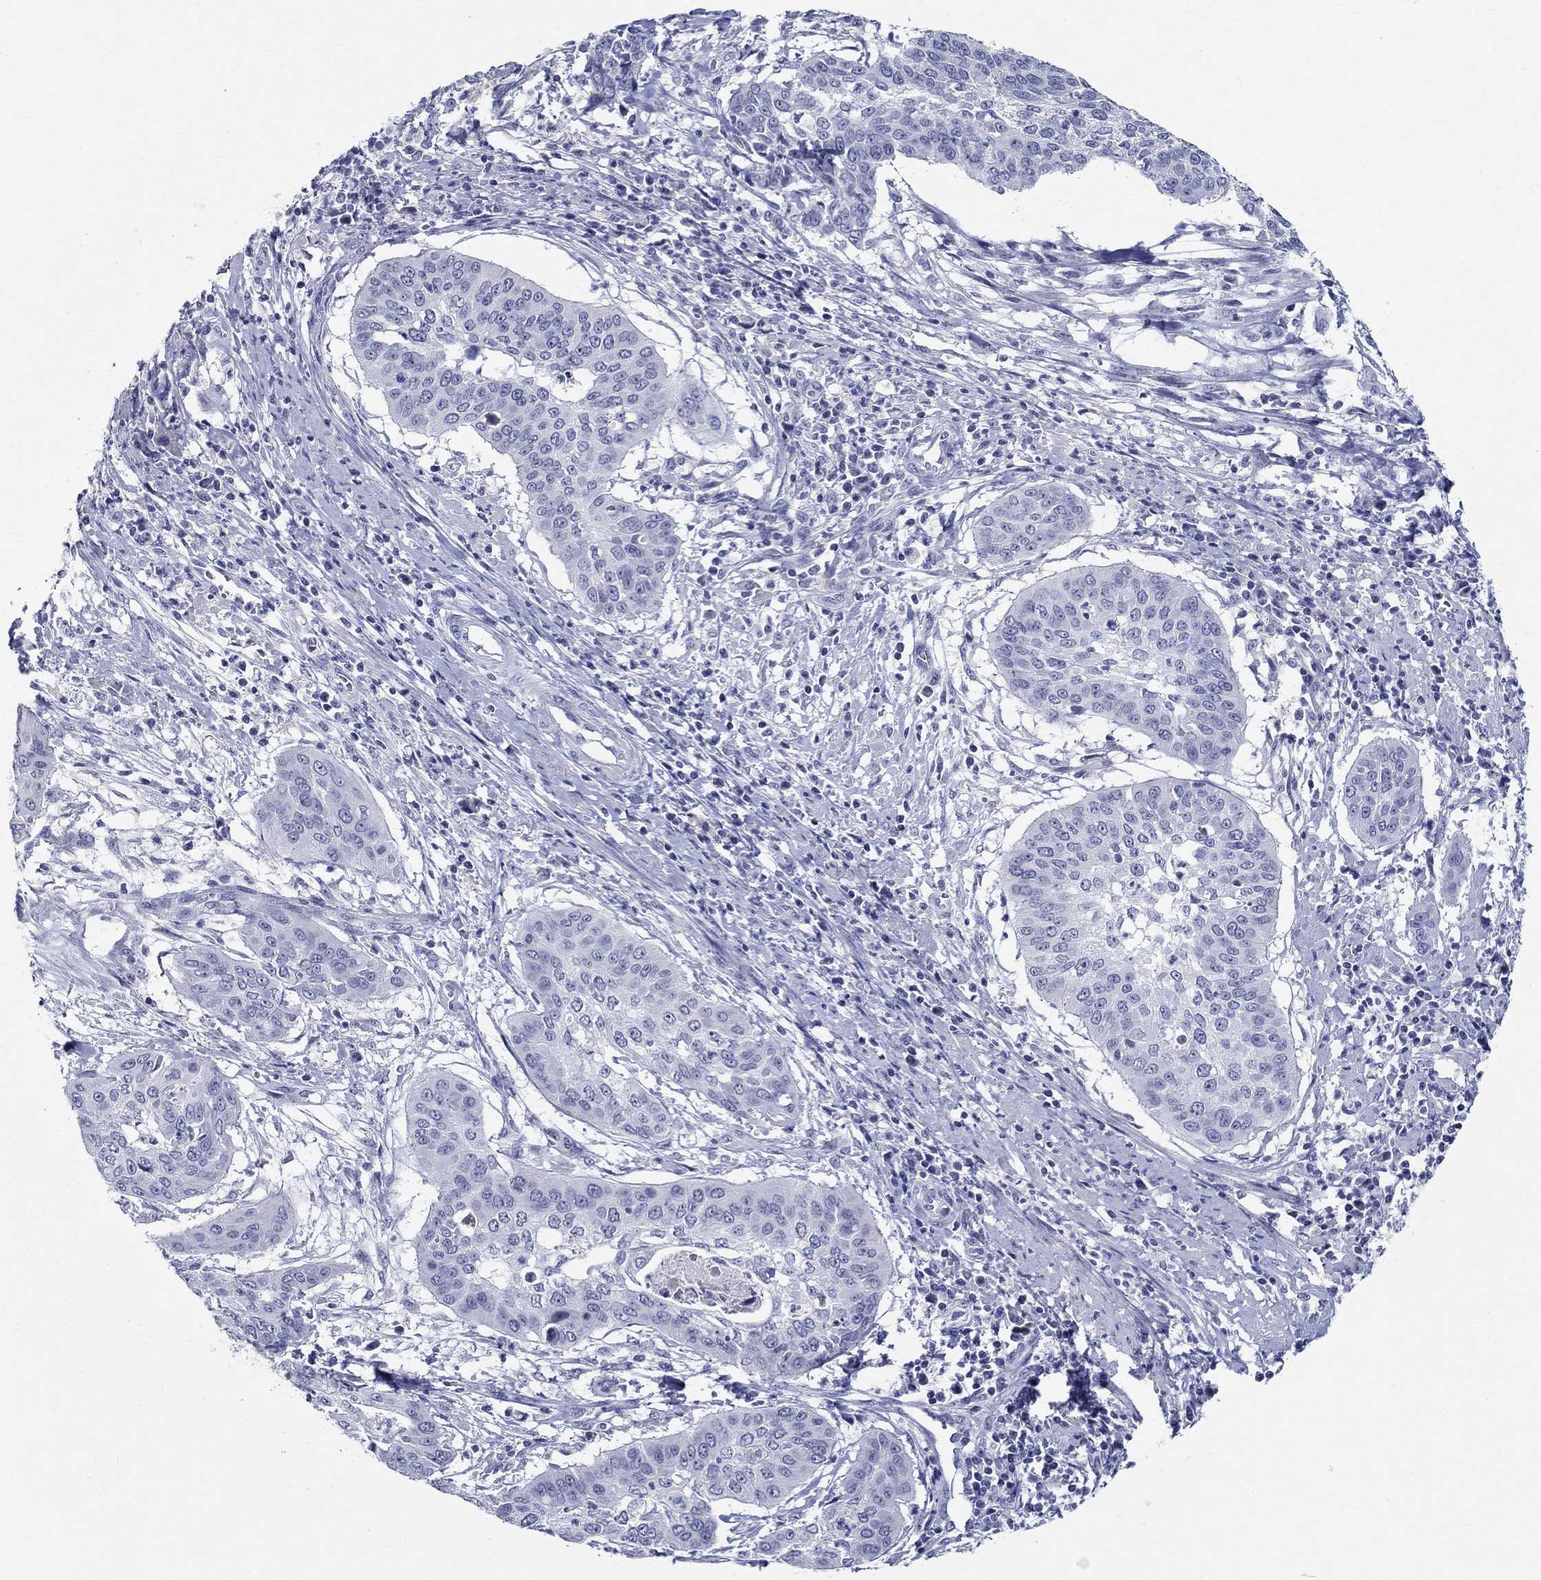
{"staining": {"intensity": "negative", "quantity": "none", "location": "none"}, "tissue": "cervical cancer", "cell_type": "Tumor cells", "image_type": "cancer", "snomed": [{"axis": "morphology", "description": "Squamous cell carcinoma, NOS"}, {"axis": "topography", "description": "Cervix"}], "caption": "Tumor cells are negative for protein expression in human cervical squamous cell carcinoma.", "gene": "CETN1", "patient": {"sex": "female", "age": 39}}